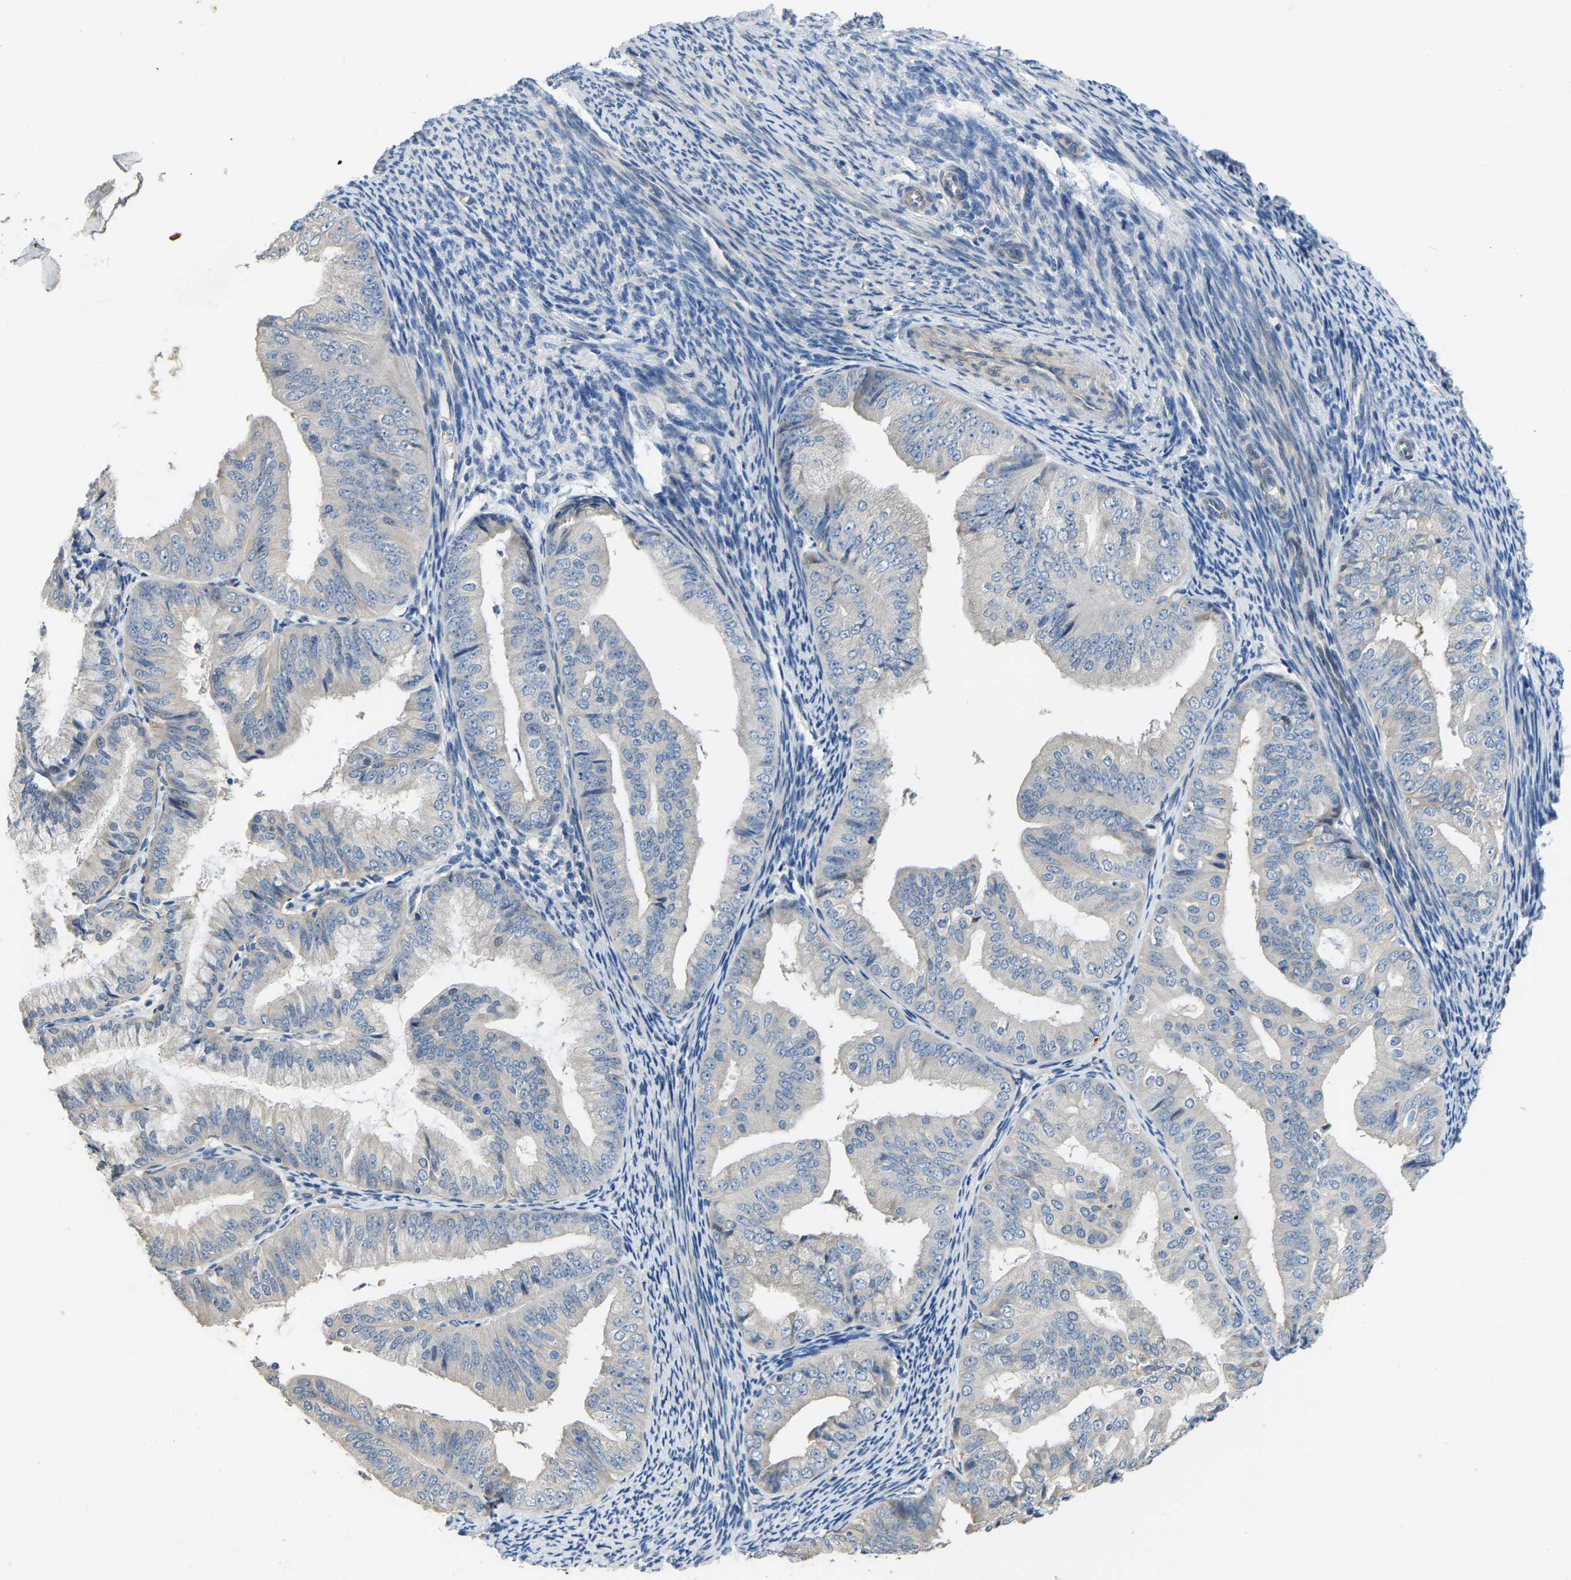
{"staining": {"intensity": "negative", "quantity": "none", "location": "none"}, "tissue": "endometrial cancer", "cell_type": "Tumor cells", "image_type": "cancer", "snomed": [{"axis": "morphology", "description": "Adenocarcinoma, NOS"}, {"axis": "topography", "description": "Endometrium"}], "caption": "A high-resolution image shows immunohistochemistry staining of endometrial cancer, which exhibits no significant expression in tumor cells. (Immunohistochemistry (ihc), brightfield microscopy, high magnification).", "gene": "HIGD2B", "patient": {"sex": "female", "age": 63}}